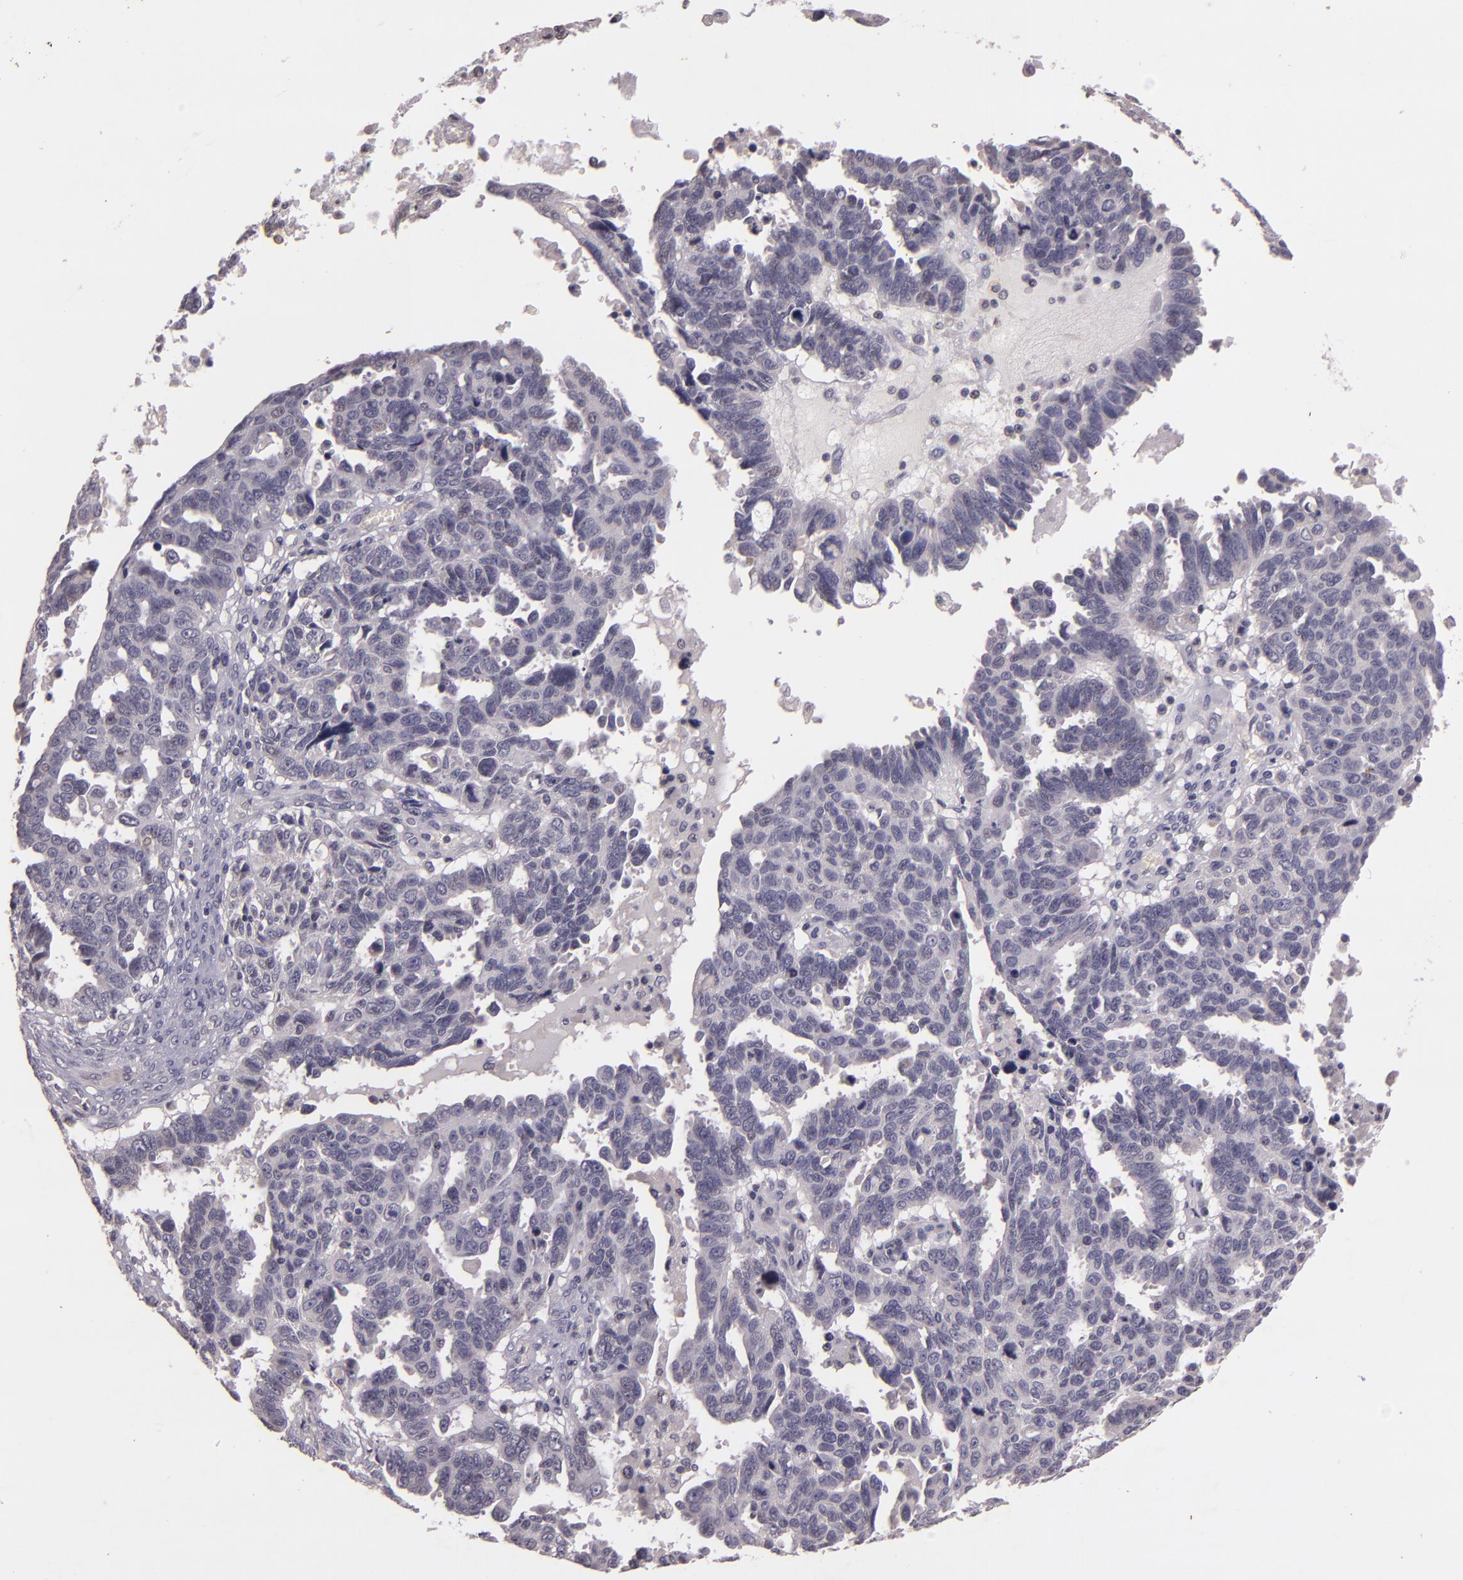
{"staining": {"intensity": "negative", "quantity": "none", "location": "none"}, "tissue": "ovarian cancer", "cell_type": "Tumor cells", "image_type": "cancer", "snomed": [{"axis": "morphology", "description": "Carcinoma, endometroid"}, {"axis": "morphology", "description": "Cystadenocarcinoma, serous, NOS"}, {"axis": "topography", "description": "Ovary"}], "caption": "Human ovarian cancer (serous cystadenocarcinoma) stained for a protein using immunohistochemistry (IHC) demonstrates no positivity in tumor cells.", "gene": "TFF1", "patient": {"sex": "female", "age": 45}}